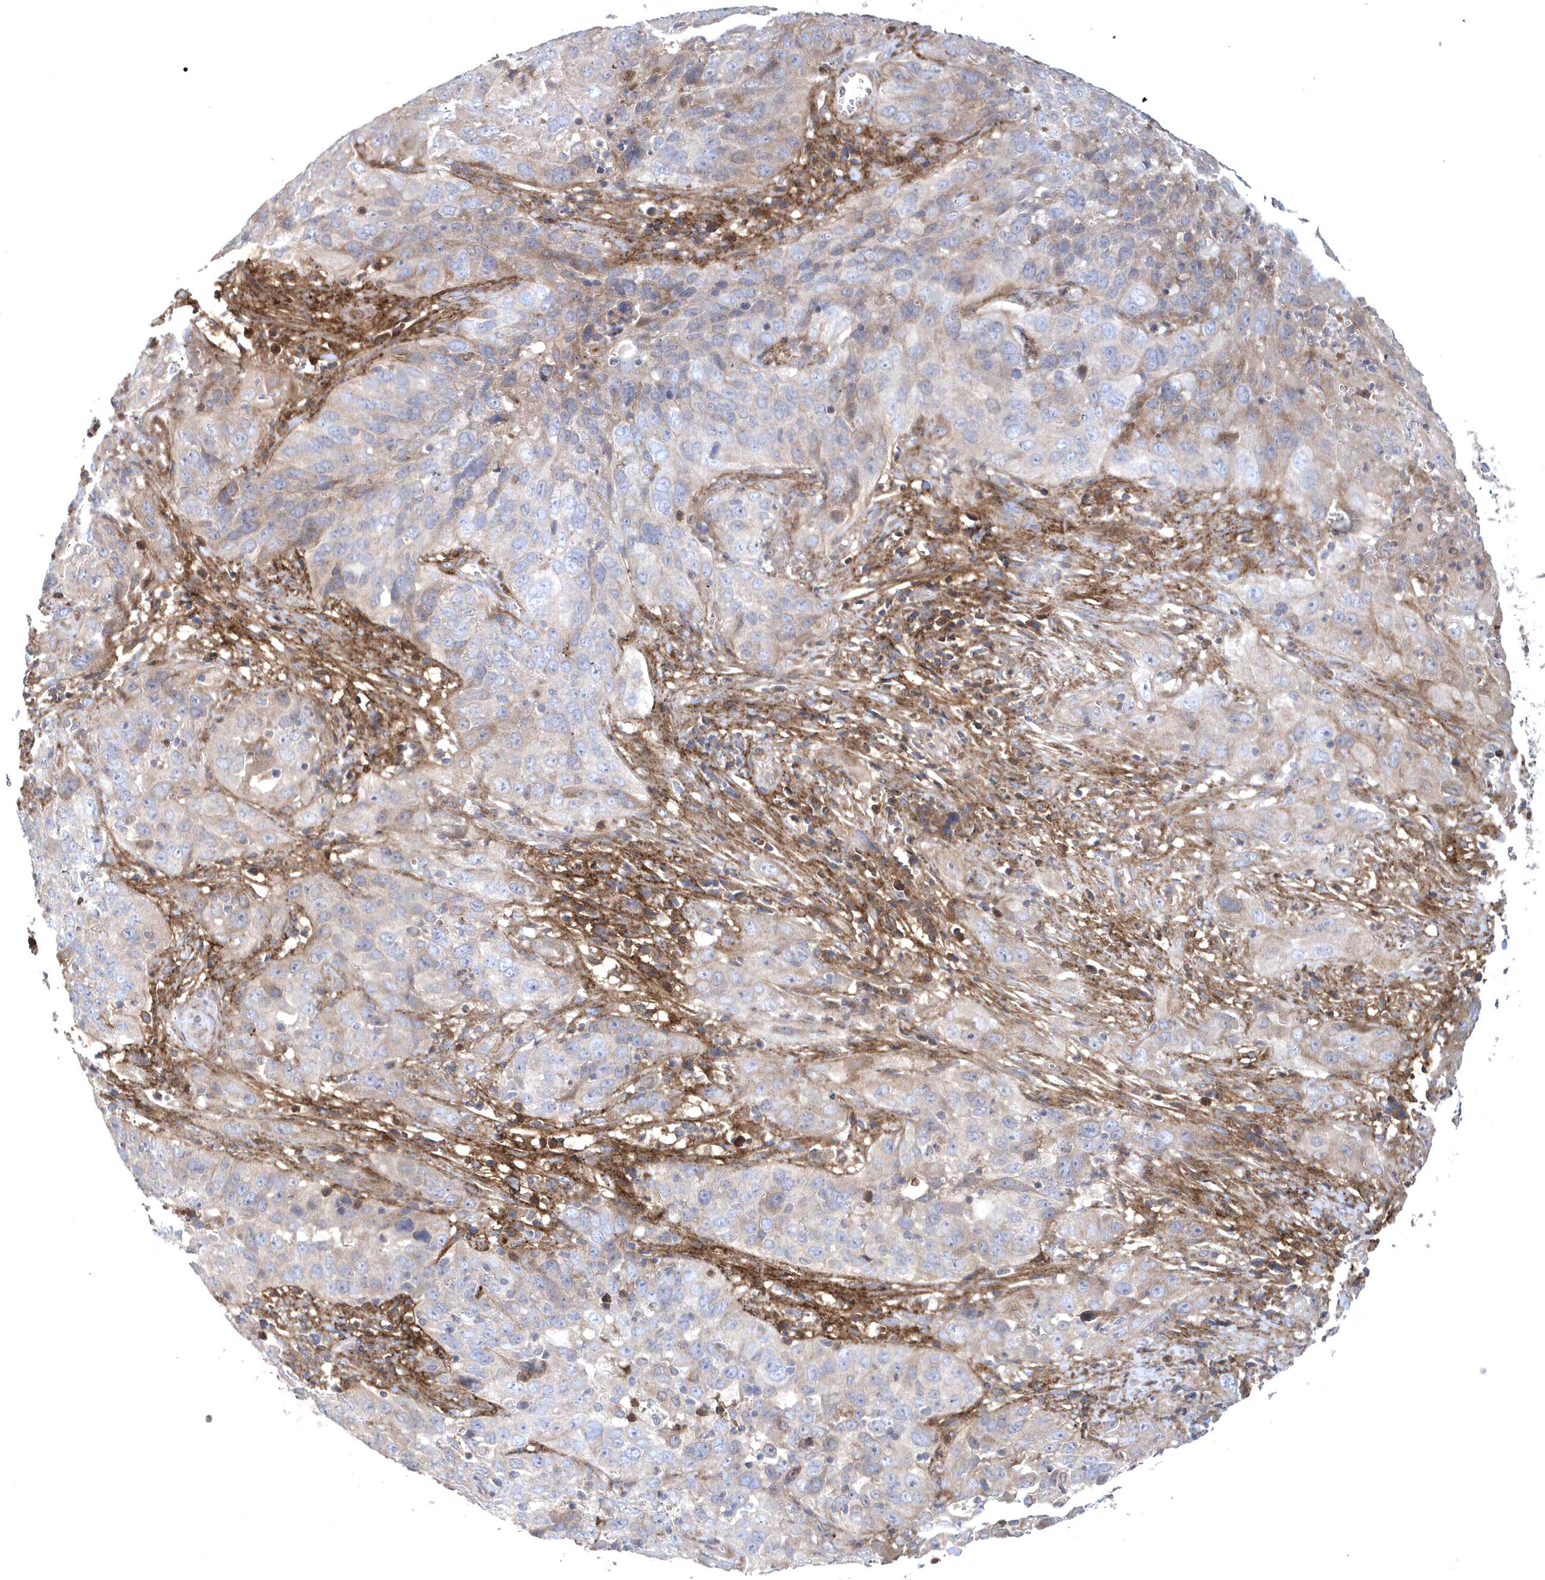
{"staining": {"intensity": "weak", "quantity": "25%-75%", "location": "cytoplasmic/membranous"}, "tissue": "cervical cancer", "cell_type": "Tumor cells", "image_type": "cancer", "snomed": [{"axis": "morphology", "description": "Squamous cell carcinoma, NOS"}, {"axis": "topography", "description": "Cervix"}], "caption": "The immunohistochemical stain highlights weak cytoplasmic/membranous staining in tumor cells of cervical cancer (squamous cell carcinoma) tissue.", "gene": "HMGCS1", "patient": {"sex": "female", "age": 32}}